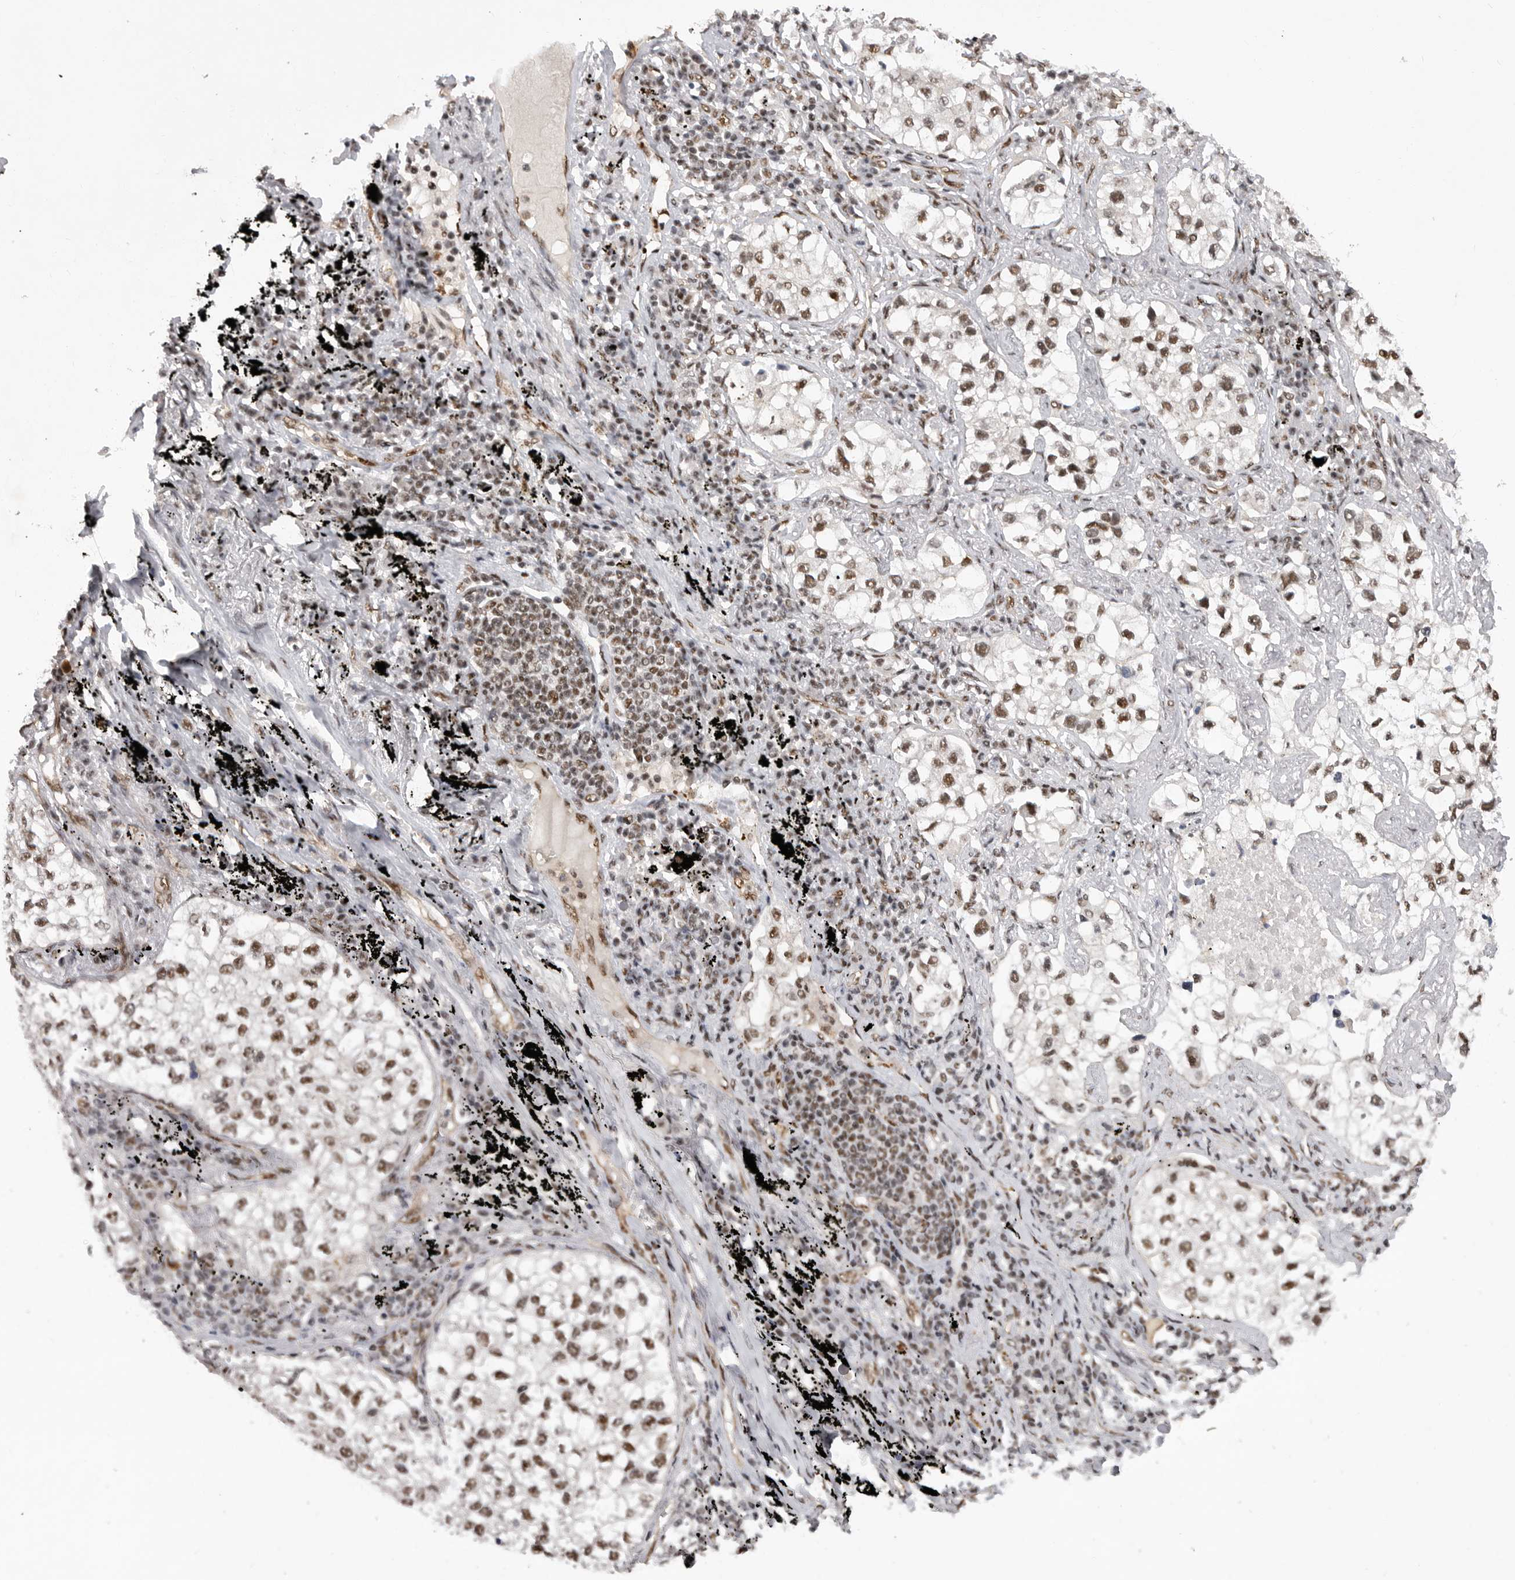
{"staining": {"intensity": "moderate", "quantity": ">75%", "location": "nuclear"}, "tissue": "lung cancer", "cell_type": "Tumor cells", "image_type": "cancer", "snomed": [{"axis": "morphology", "description": "Adenocarcinoma, NOS"}, {"axis": "topography", "description": "Lung"}], "caption": "Moderate nuclear expression is present in about >75% of tumor cells in adenocarcinoma (lung). (brown staining indicates protein expression, while blue staining denotes nuclei).", "gene": "PPP1R8", "patient": {"sex": "male", "age": 63}}